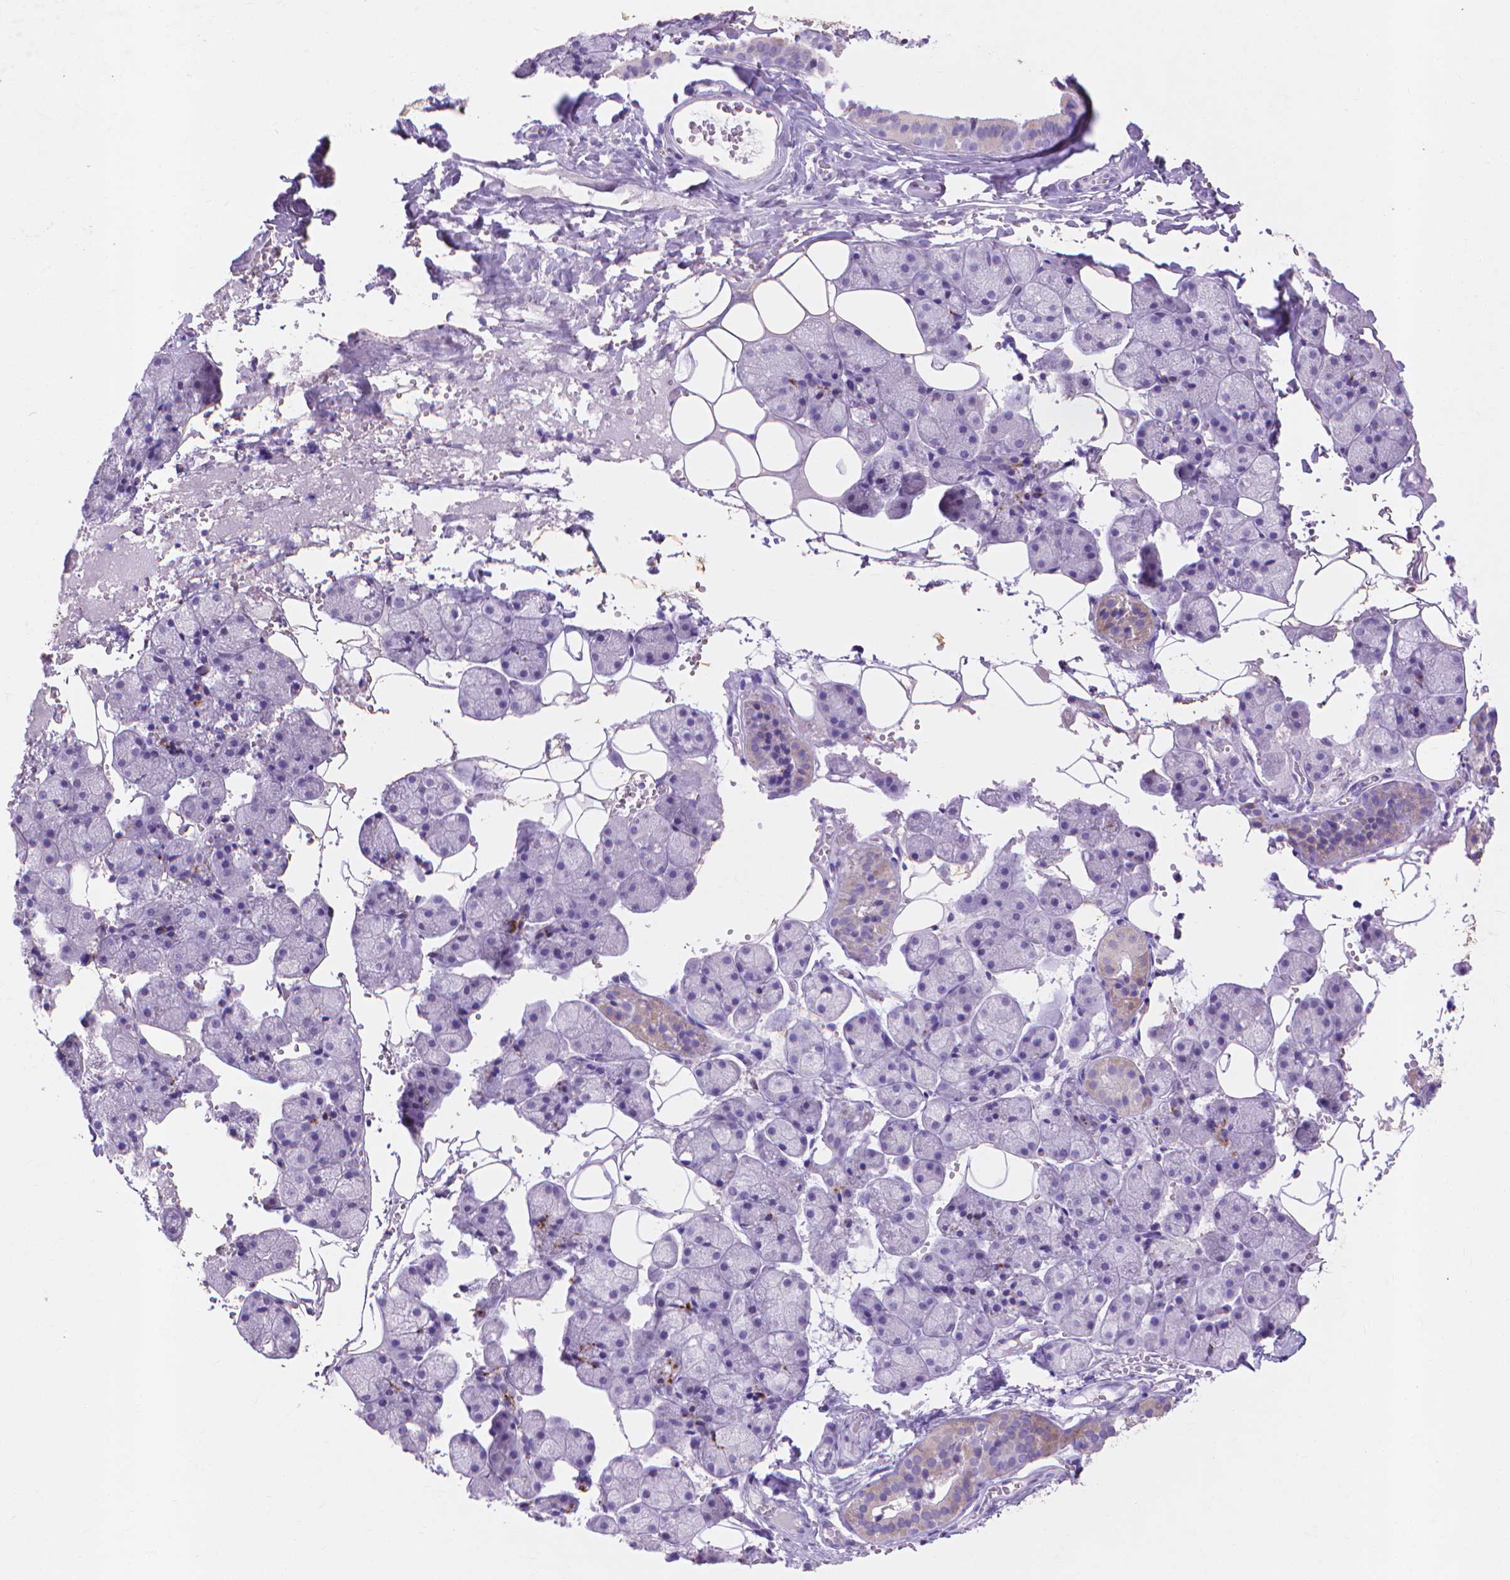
{"staining": {"intensity": "moderate", "quantity": "<25%", "location": "cytoplasmic/membranous"}, "tissue": "salivary gland", "cell_type": "Glandular cells", "image_type": "normal", "snomed": [{"axis": "morphology", "description": "Normal tissue, NOS"}, {"axis": "topography", "description": "Salivary gland"}], "caption": "Salivary gland stained for a protein exhibits moderate cytoplasmic/membranous positivity in glandular cells. Nuclei are stained in blue.", "gene": "MMP11", "patient": {"sex": "male", "age": 38}}